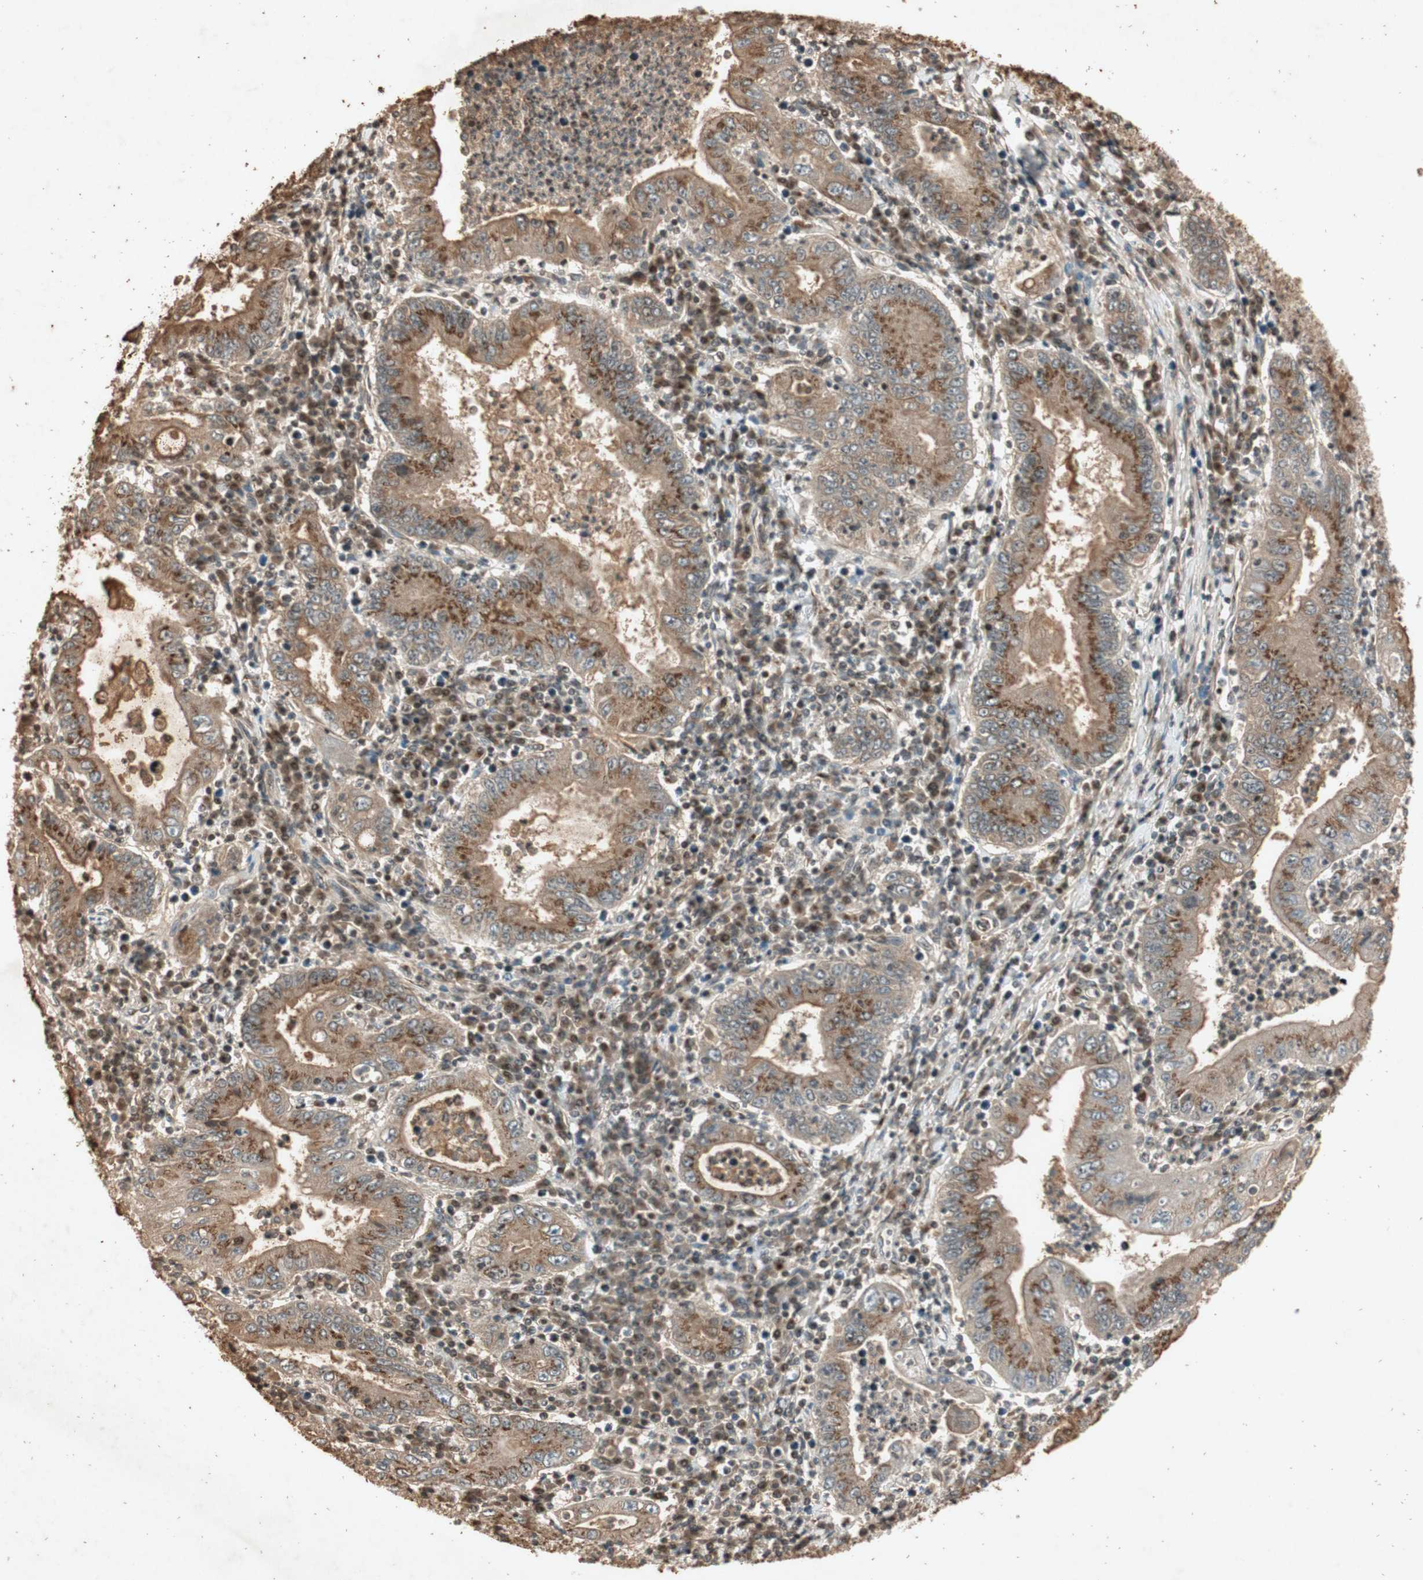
{"staining": {"intensity": "moderate", "quantity": ">75%", "location": "cytoplasmic/membranous"}, "tissue": "stomach cancer", "cell_type": "Tumor cells", "image_type": "cancer", "snomed": [{"axis": "morphology", "description": "Normal tissue, NOS"}, {"axis": "morphology", "description": "Adenocarcinoma, NOS"}, {"axis": "topography", "description": "Esophagus"}, {"axis": "topography", "description": "Stomach, upper"}, {"axis": "topography", "description": "Peripheral nerve tissue"}], "caption": "The image displays a brown stain indicating the presence of a protein in the cytoplasmic/membranous of tumor cells in adenocarcinoma (stomach).", "gene": "NEO1", "patient": {"sex": "male", "age": 62}}